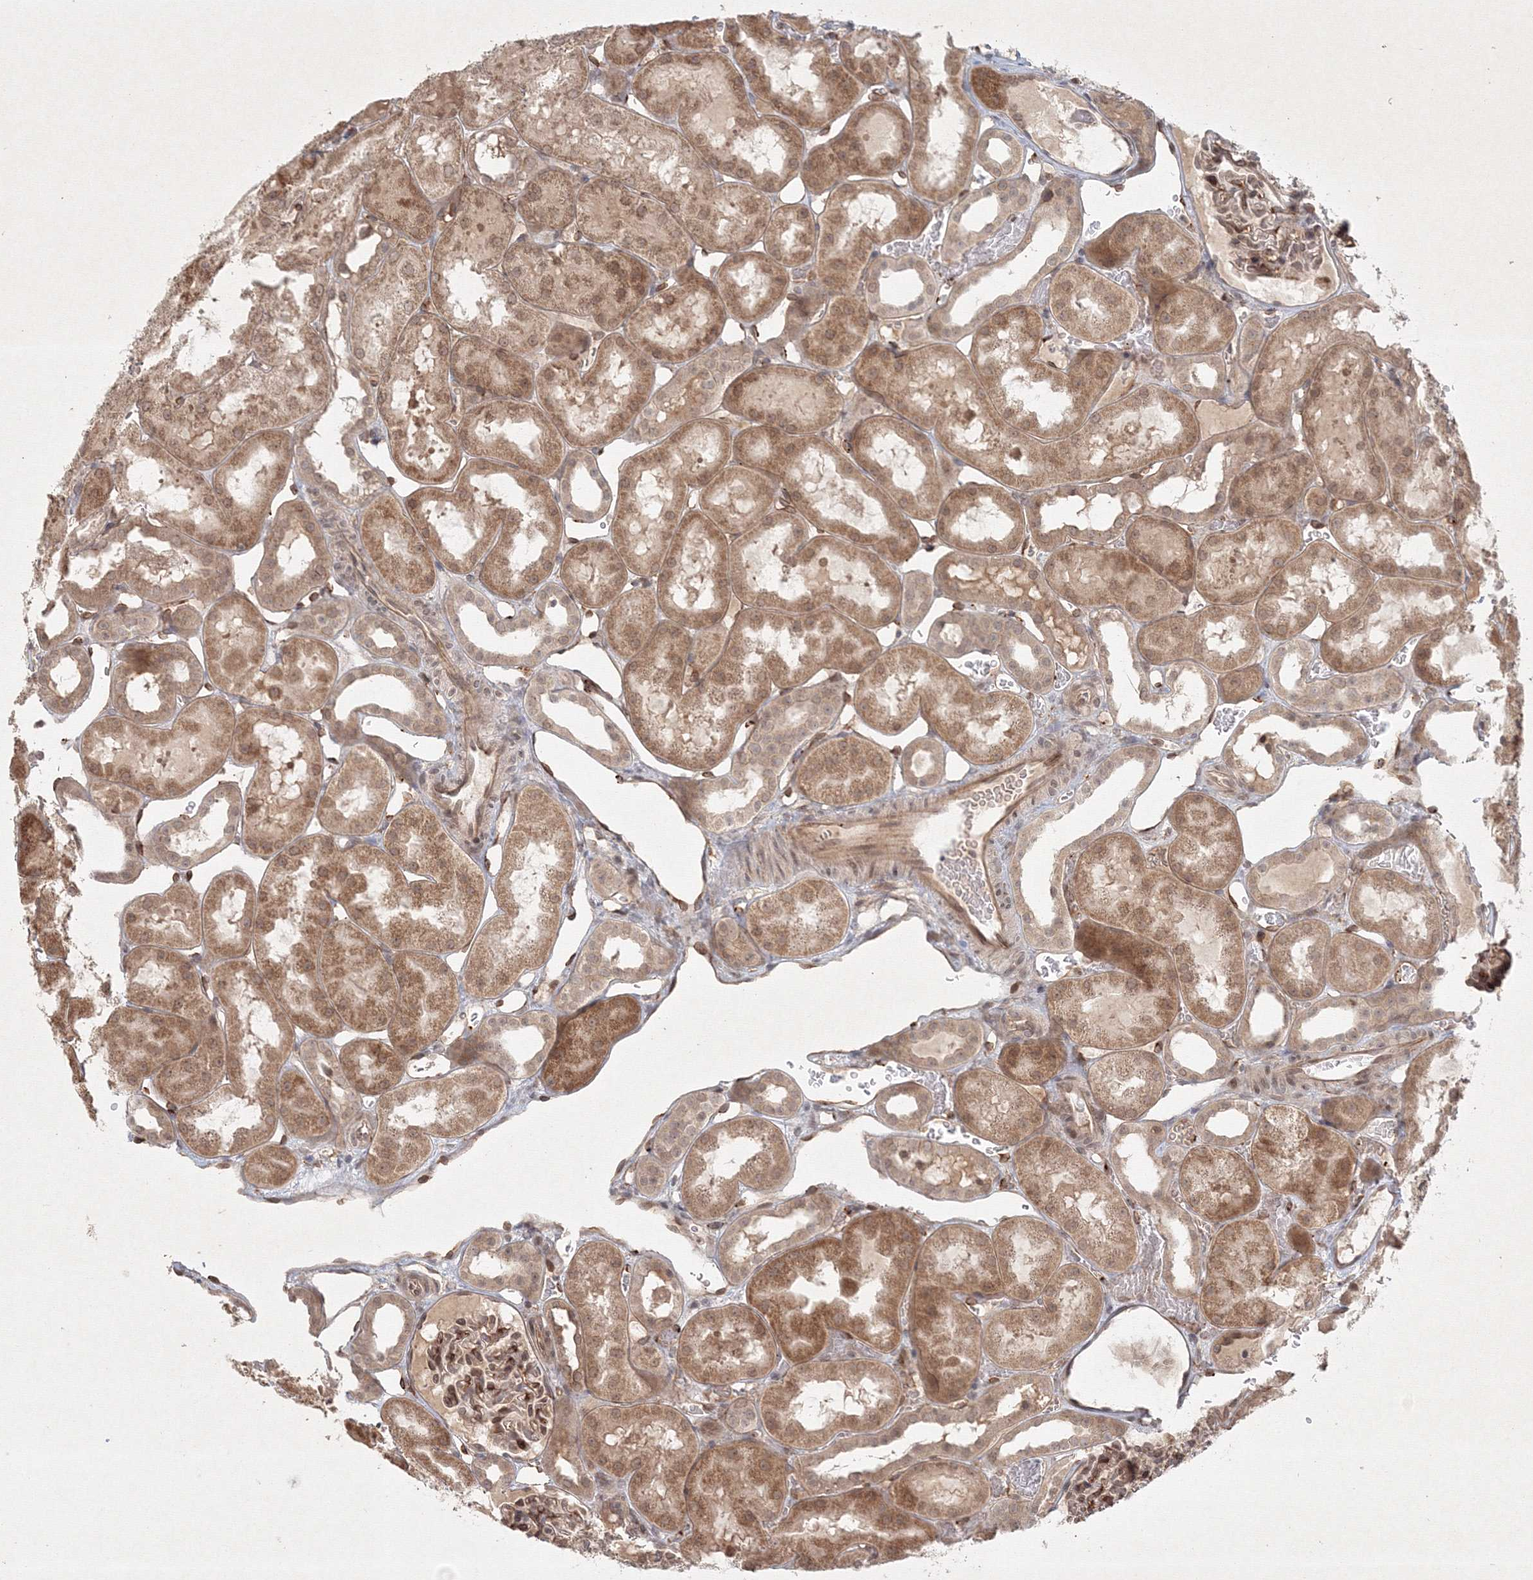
{"staining": {"intensity": "moderate", "quantity": ">75%", "location": "cytoplasmic/membranous"}, "tissue": "kidney", "cell_type": "Cells in glomeruli", "image_type": "normal", "snomed": [{"axis": "morphology", "description": "Normal tissue, NOS"}, {"axis": "topography", "description": "Kidney"}, {"axis": "topography", "description": "Urinary bladder"}], "caption": "Human kidney stained with a brown dye displays moderate cytoplasmic/membranous positive positivity in approximately >75% of cells in glomeruli.", "gene": "KIF20A", "patient": {"sex": "male", "age": 16}}